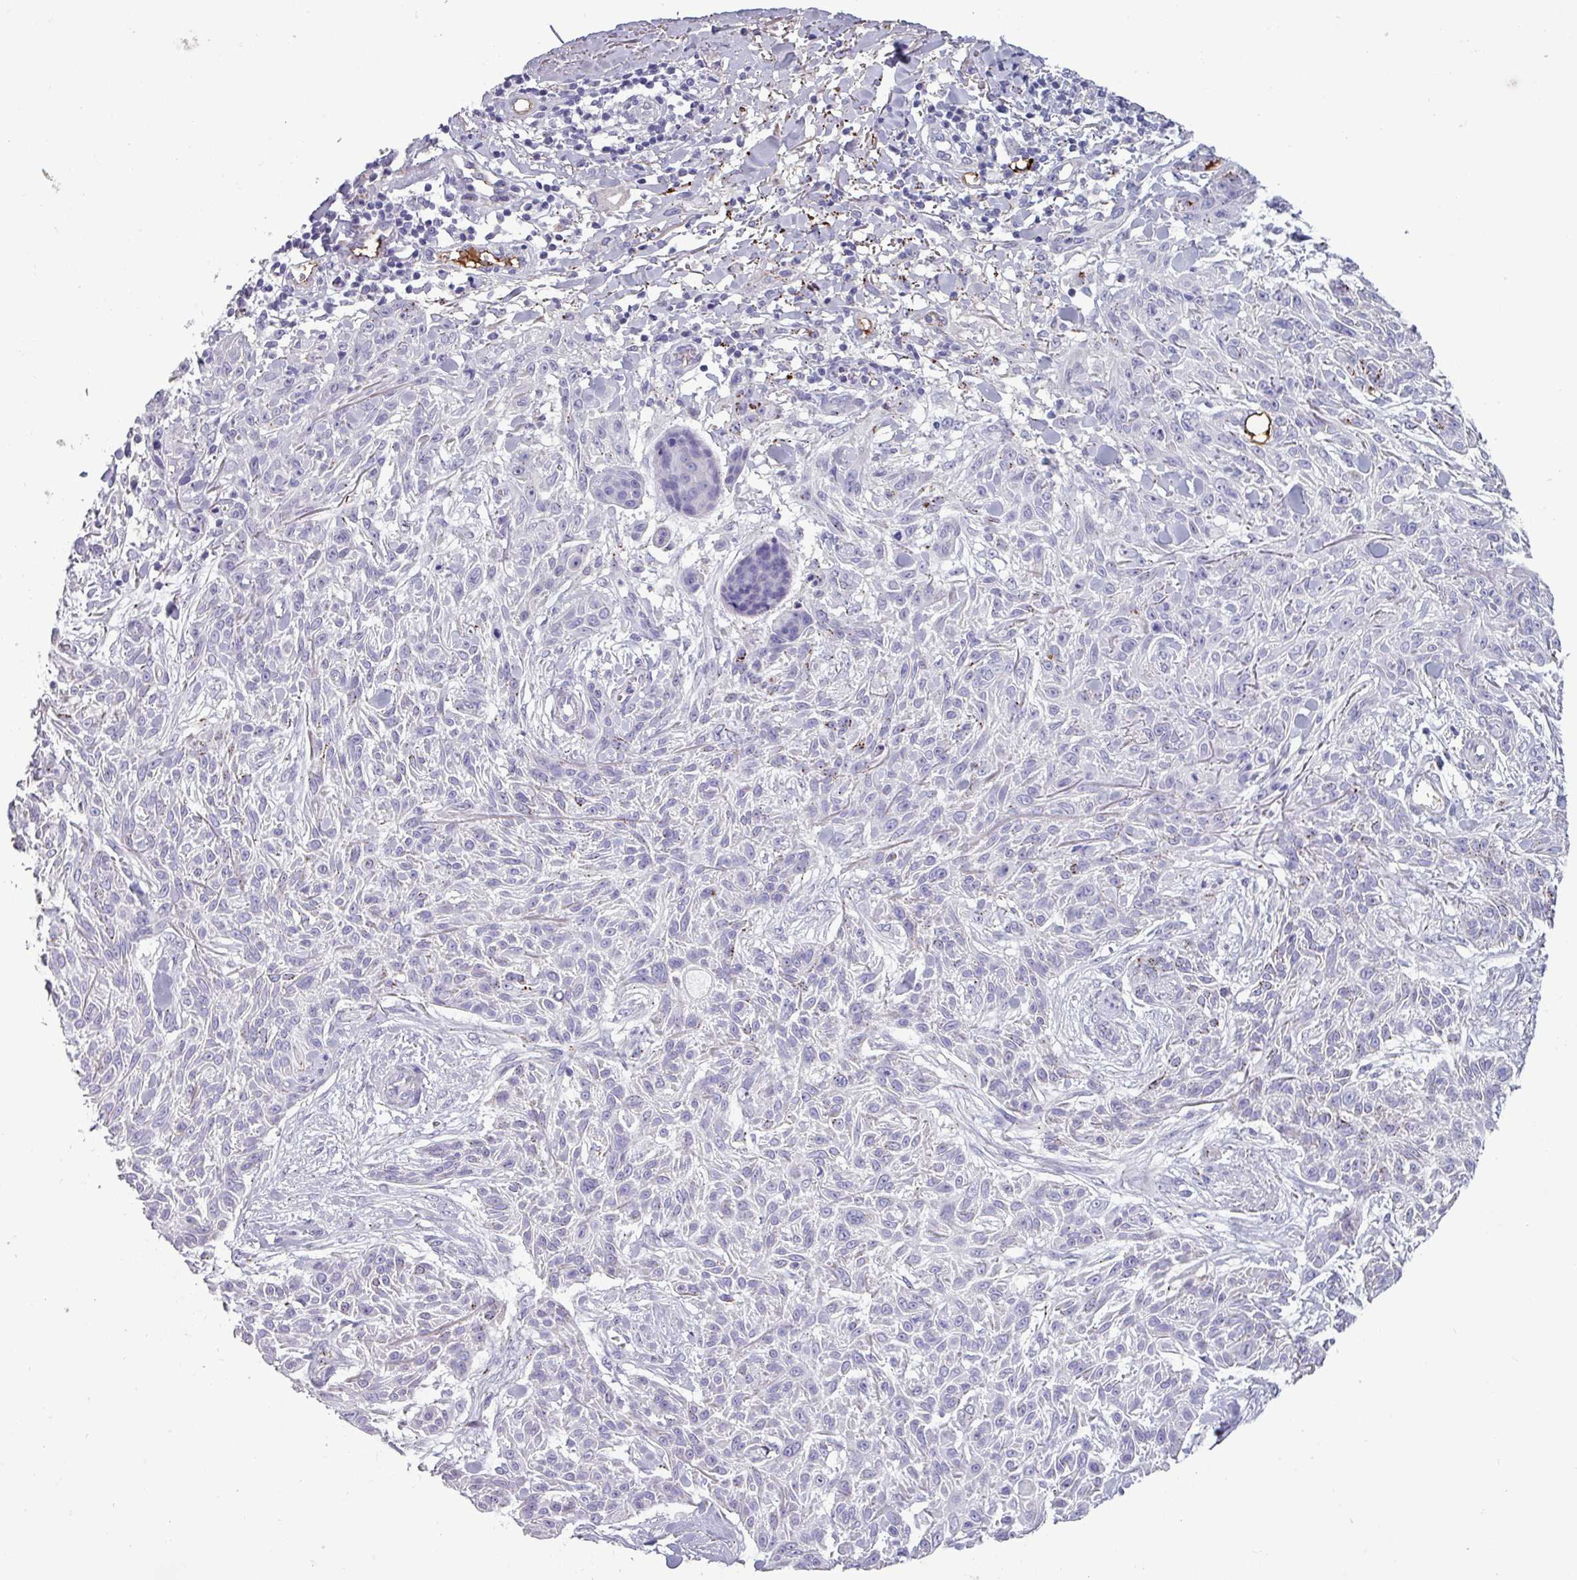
{"staining": {"intensity": "negative", "quantity": "none", "location": "none"}, "tissue": "skin cancer", "cell_type": "Tumor cells", "image_type": "cancer", "snomed": [{"axis": "morphology", "description": "Squamous cell carcinoma, NOS"}, {"axis": "topography", "description": "Skin"}], "caption": "DAB immunohistochemical staining of skin cancer reveals no significant expression in tumor cells.", "gene": "PLIN2", "patient": {"sex": "male", "age": 86}}